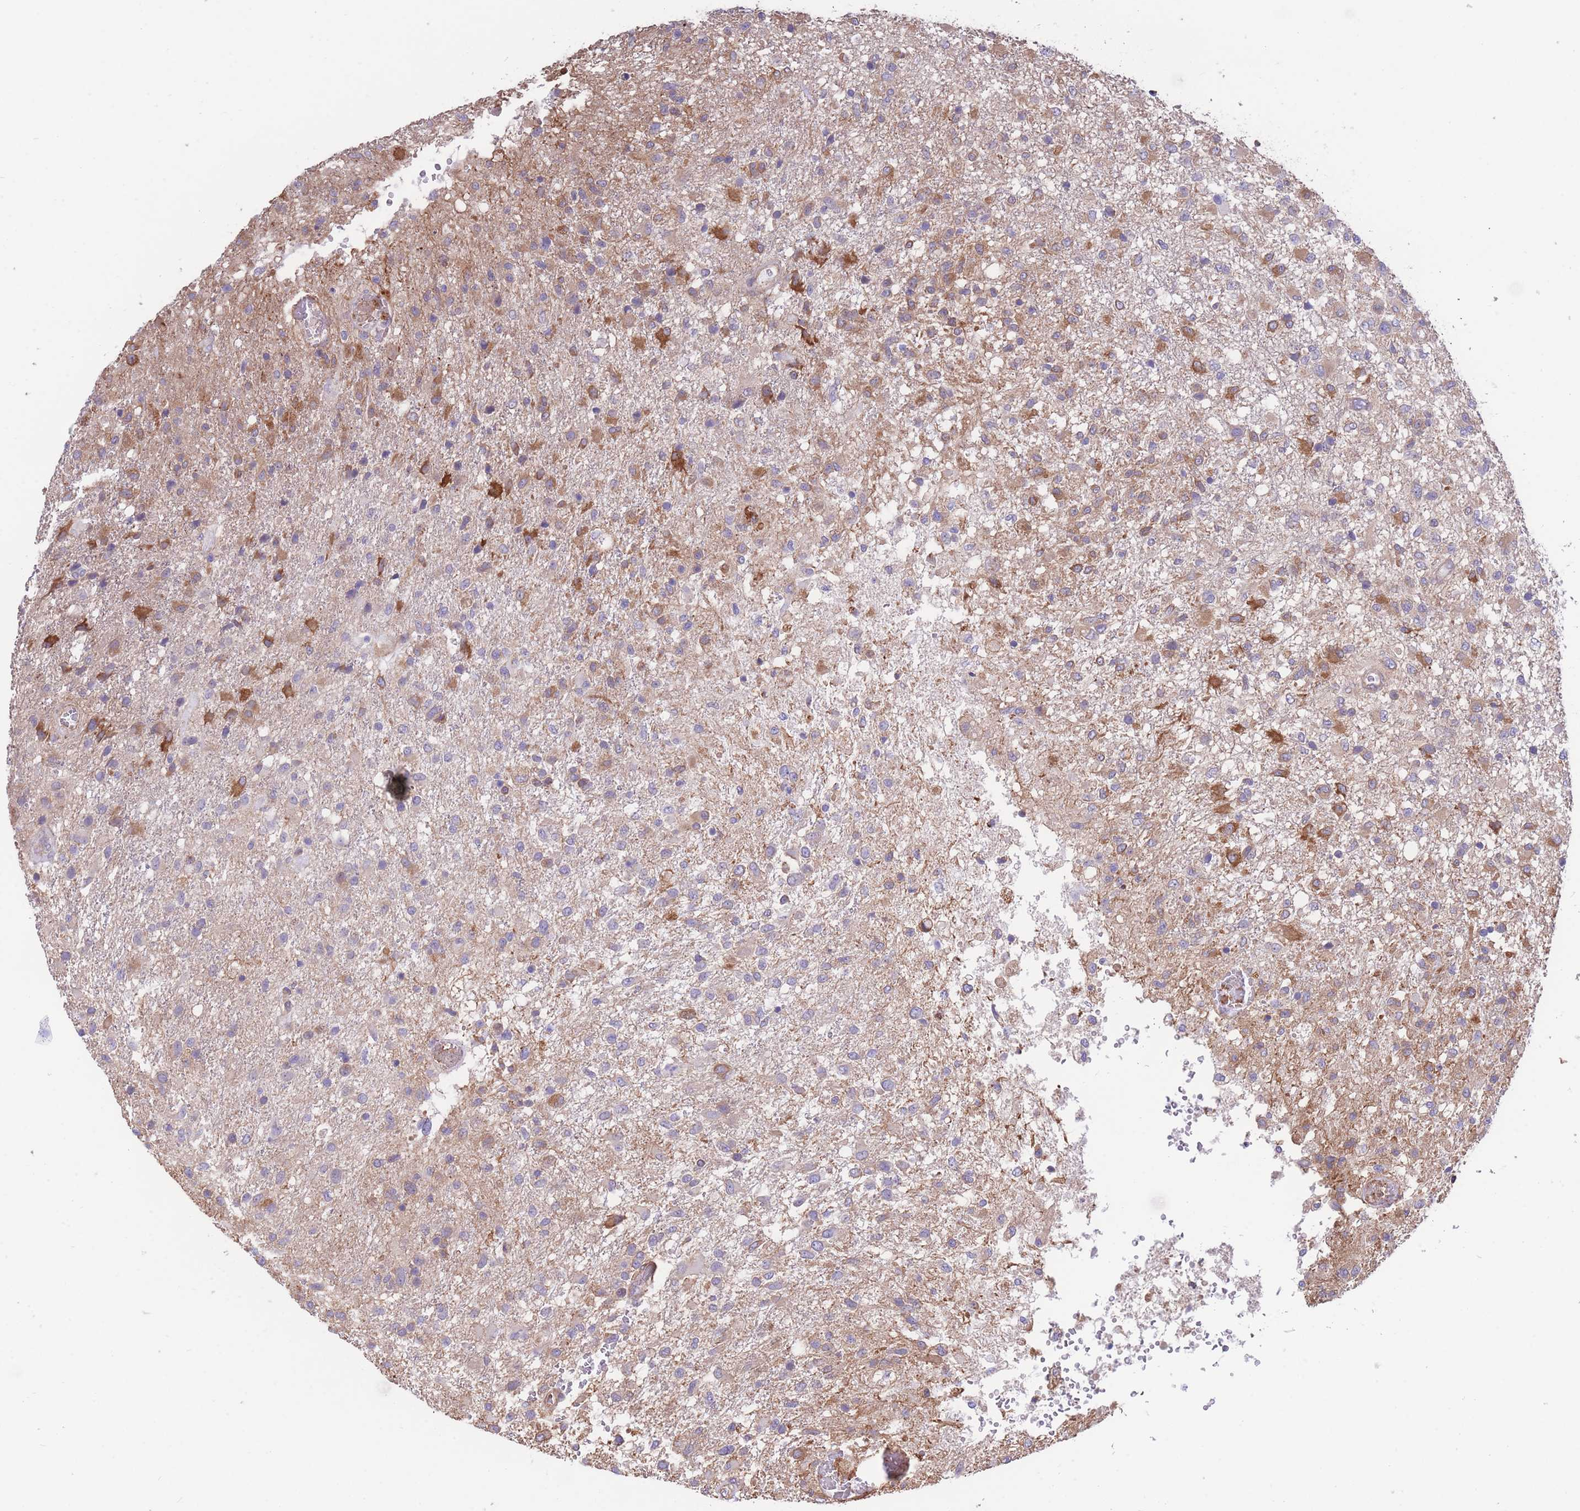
{"staining": {"intensity": "moderate", "quantity": "25%-75%", "location": "cytoplasmic/membranous"}, "tissue": "glioma", "cell_type": "Tumor cells", "image_type": "cancer", "snomed": [{"axis": "morphology", "description": "Glioma, malignant, High grade"}, {"axis": "topography", "description": "Brain"}], "caption": "A high-resolution micrograph shows immunohistochemistry (IHC) staining of malignant glioma (high-grade), which exhibits moderate cytoplasmic/membranous staining in about 25%-75% of tumor cells.", "gene": "LRRN4CL", "patient": {"sex": "female", "age": 74}}